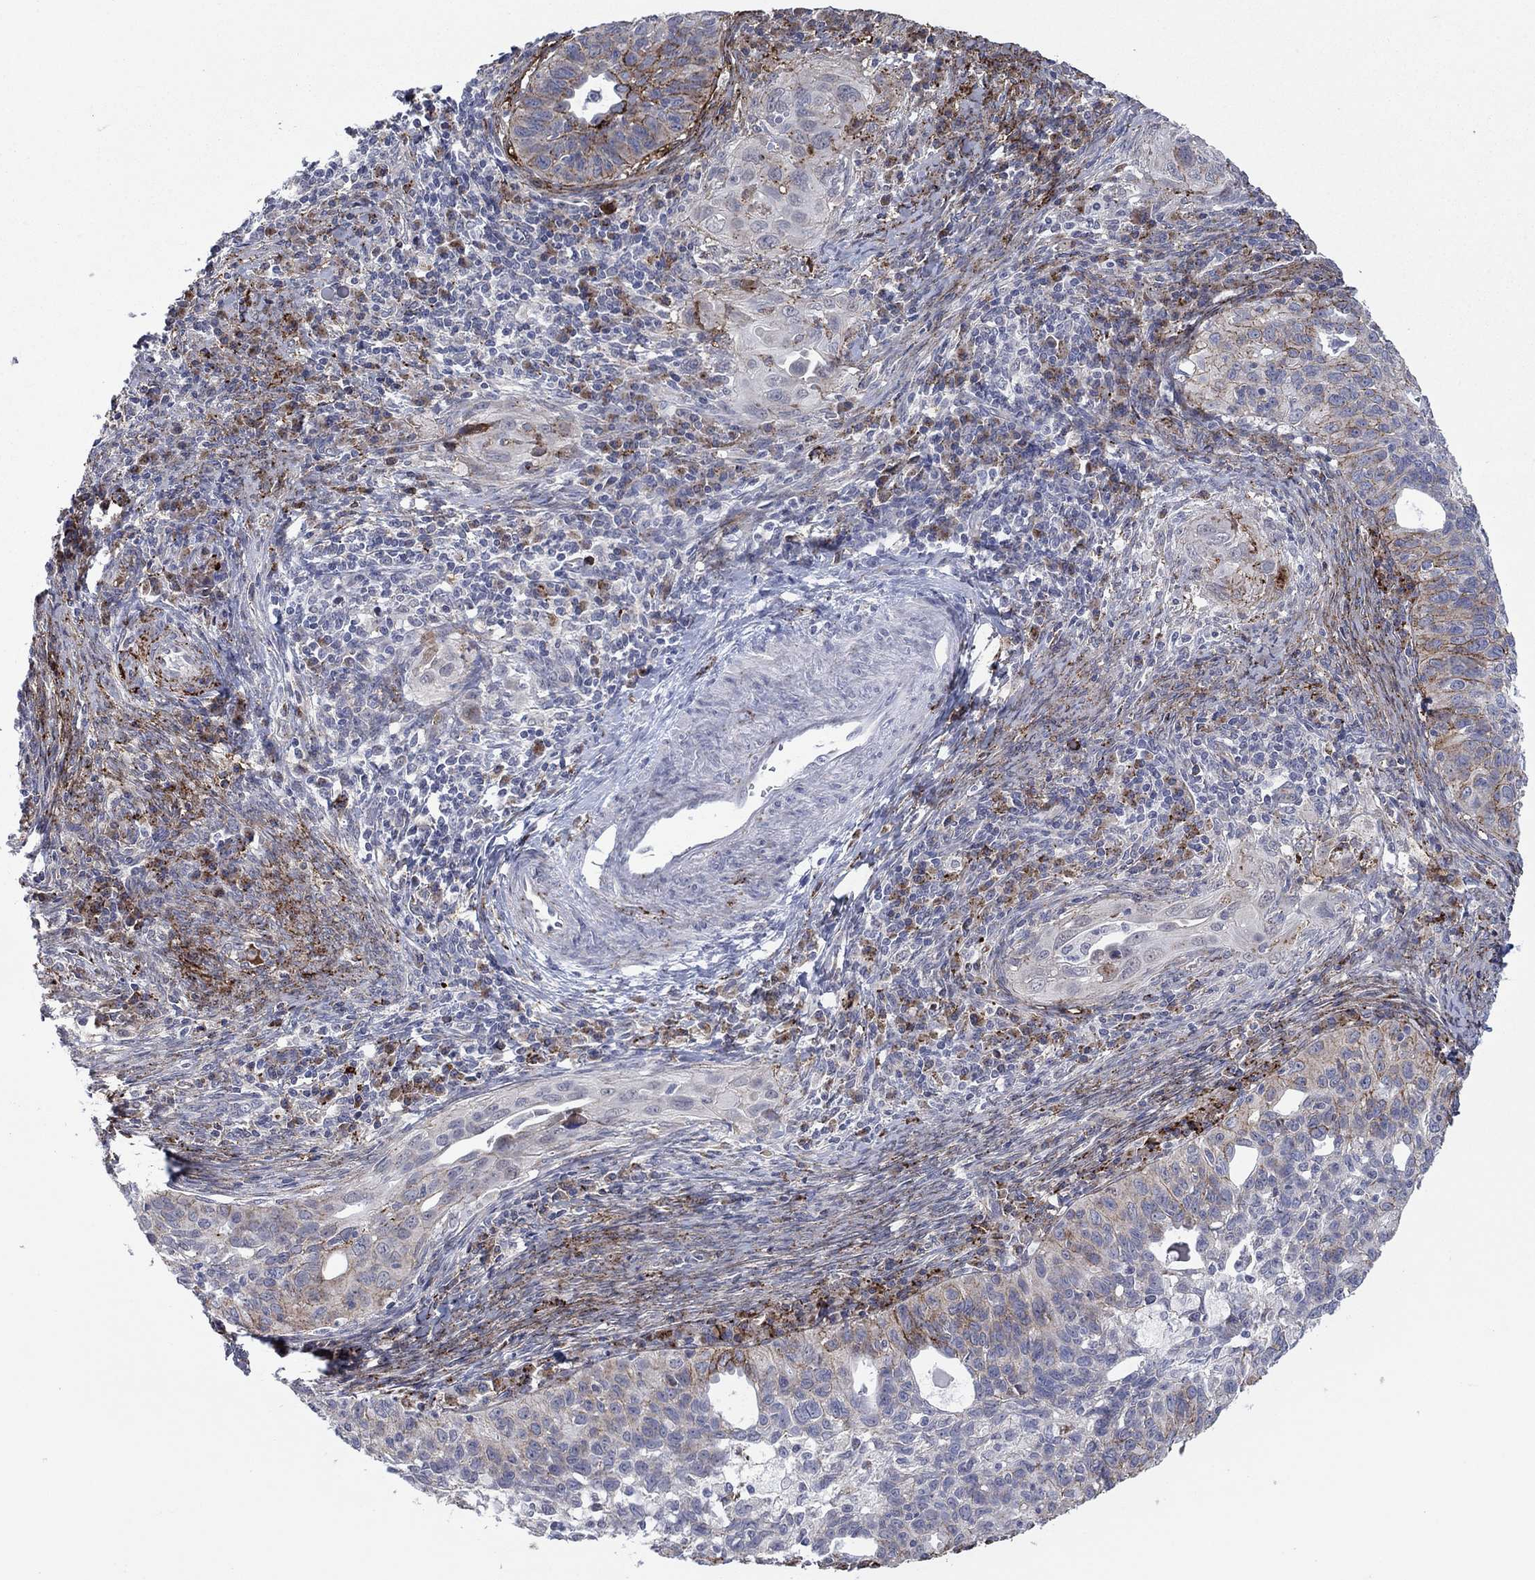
{"staining": {"intensity": "strong", "quantity": "<25%", "location": "cytoplasmic/membranous"}, "tissue": "cervical cancer", "cell_type": "Tumor cells", "image_type": "cancer", "snomed": [{"axis": "morphology", "description": "Squamous cell carcinoma, NOS"}, {"axis": "topography", "description": "Cervix"}], "caption": "Approximately <25% of tumor cells in cervical cancer (squamous cell carcinoma) show strong cytoplasmic/membranous protein positivity as visualized by brown immunohistochemical staining.", "gene": "SDC1", "patient": {"sex": "female", "age": 26}}